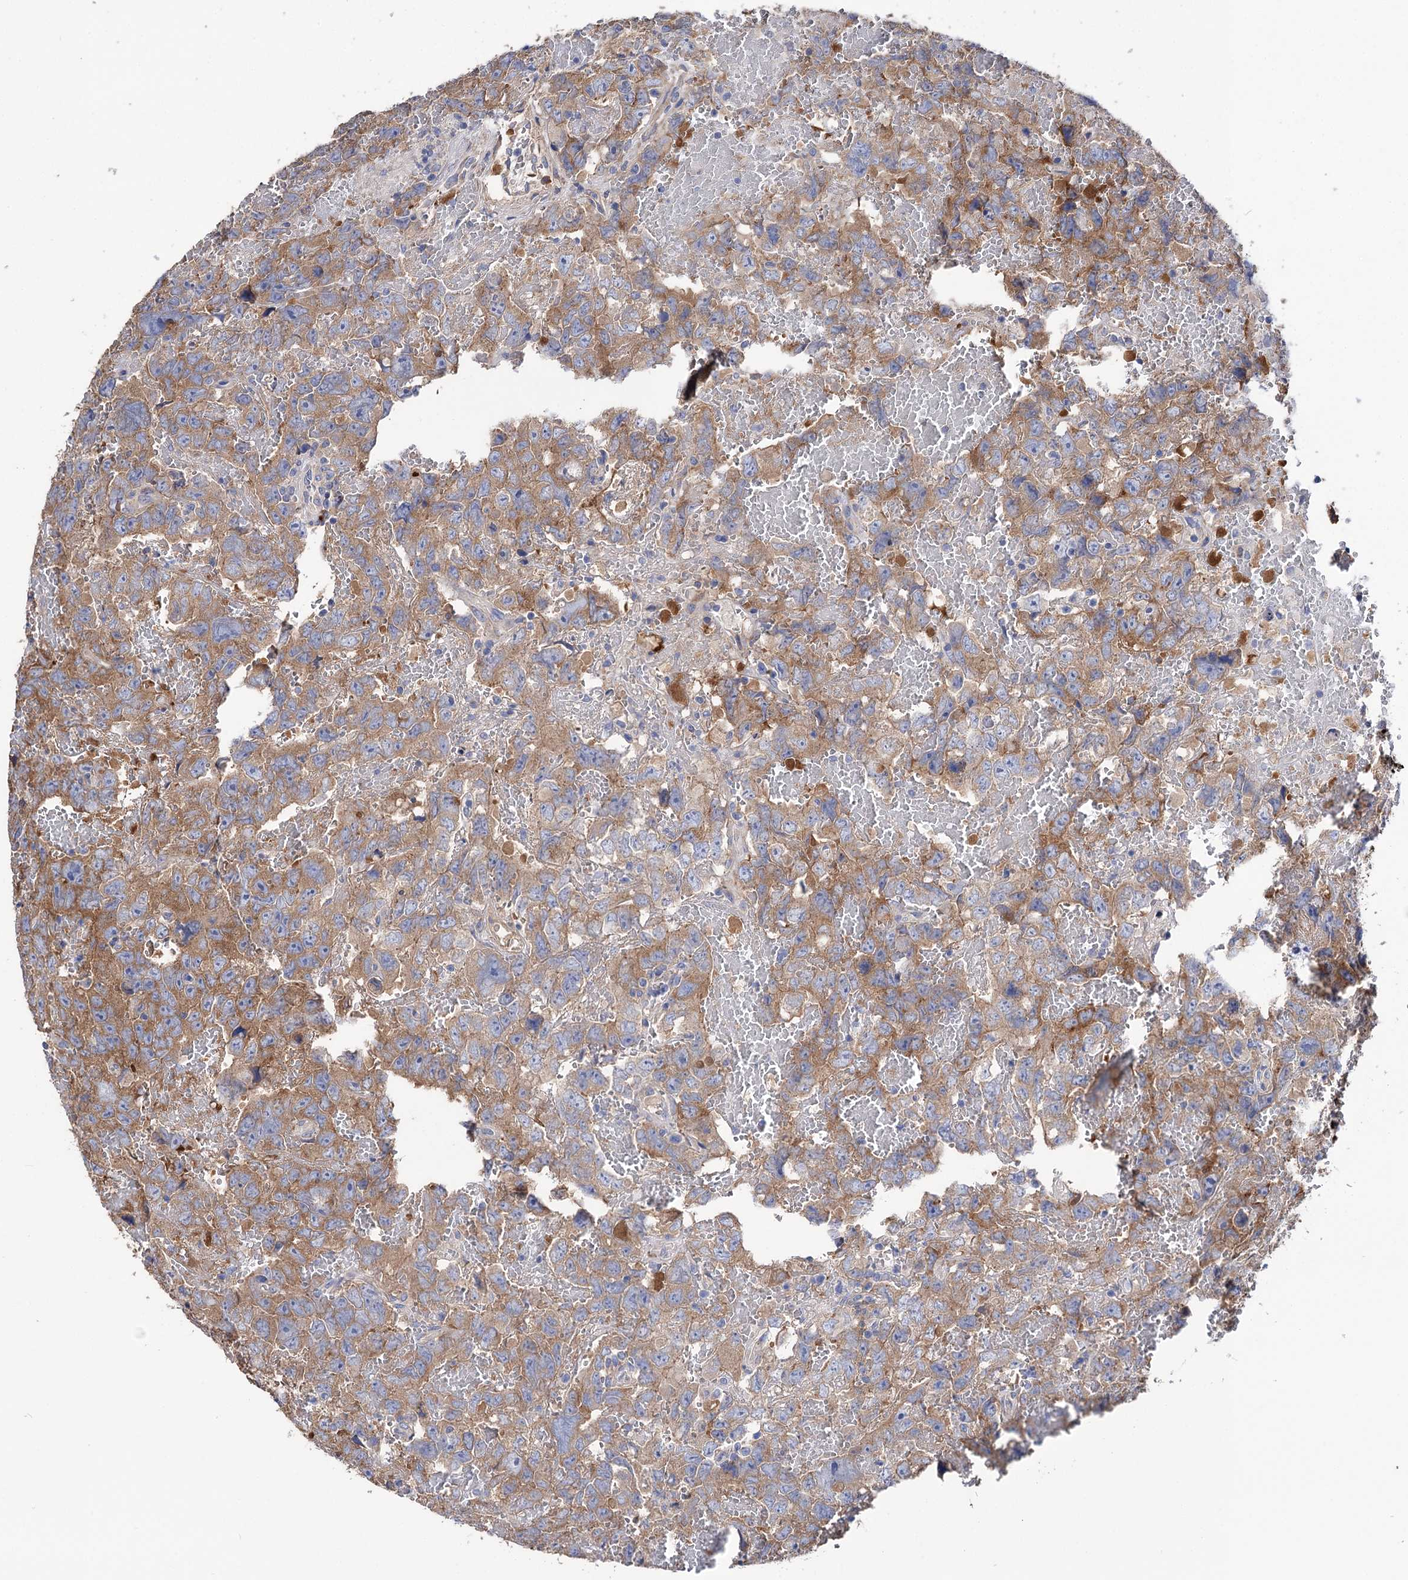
{"staining": {"intensity": "moderate", "quantity": ">75%", "location": "cytoplasmic/membranous"}, "tissue": "testis cancer", "cell_type": "Tumor cells", "image_type": "cancer", "snomed": [{"axis": "morphology", "description": "Carcinoma, Embryonal, NOS"}, {"axis": "topography", "description": "Testis"}], "caption": "A high-resolution photomicrograph shows IHC staining of testis cancer (embryonal carcinoma), which reveals moderate cytoplasmic/membranous staining in about >75% of tumor cells. Using DAB (brown) and hematoxylin (blue) stains, captured at high magnification using brightfield microscopy.", "gene": "BBS4", "patient": {"sex": "male", "age": 45}}